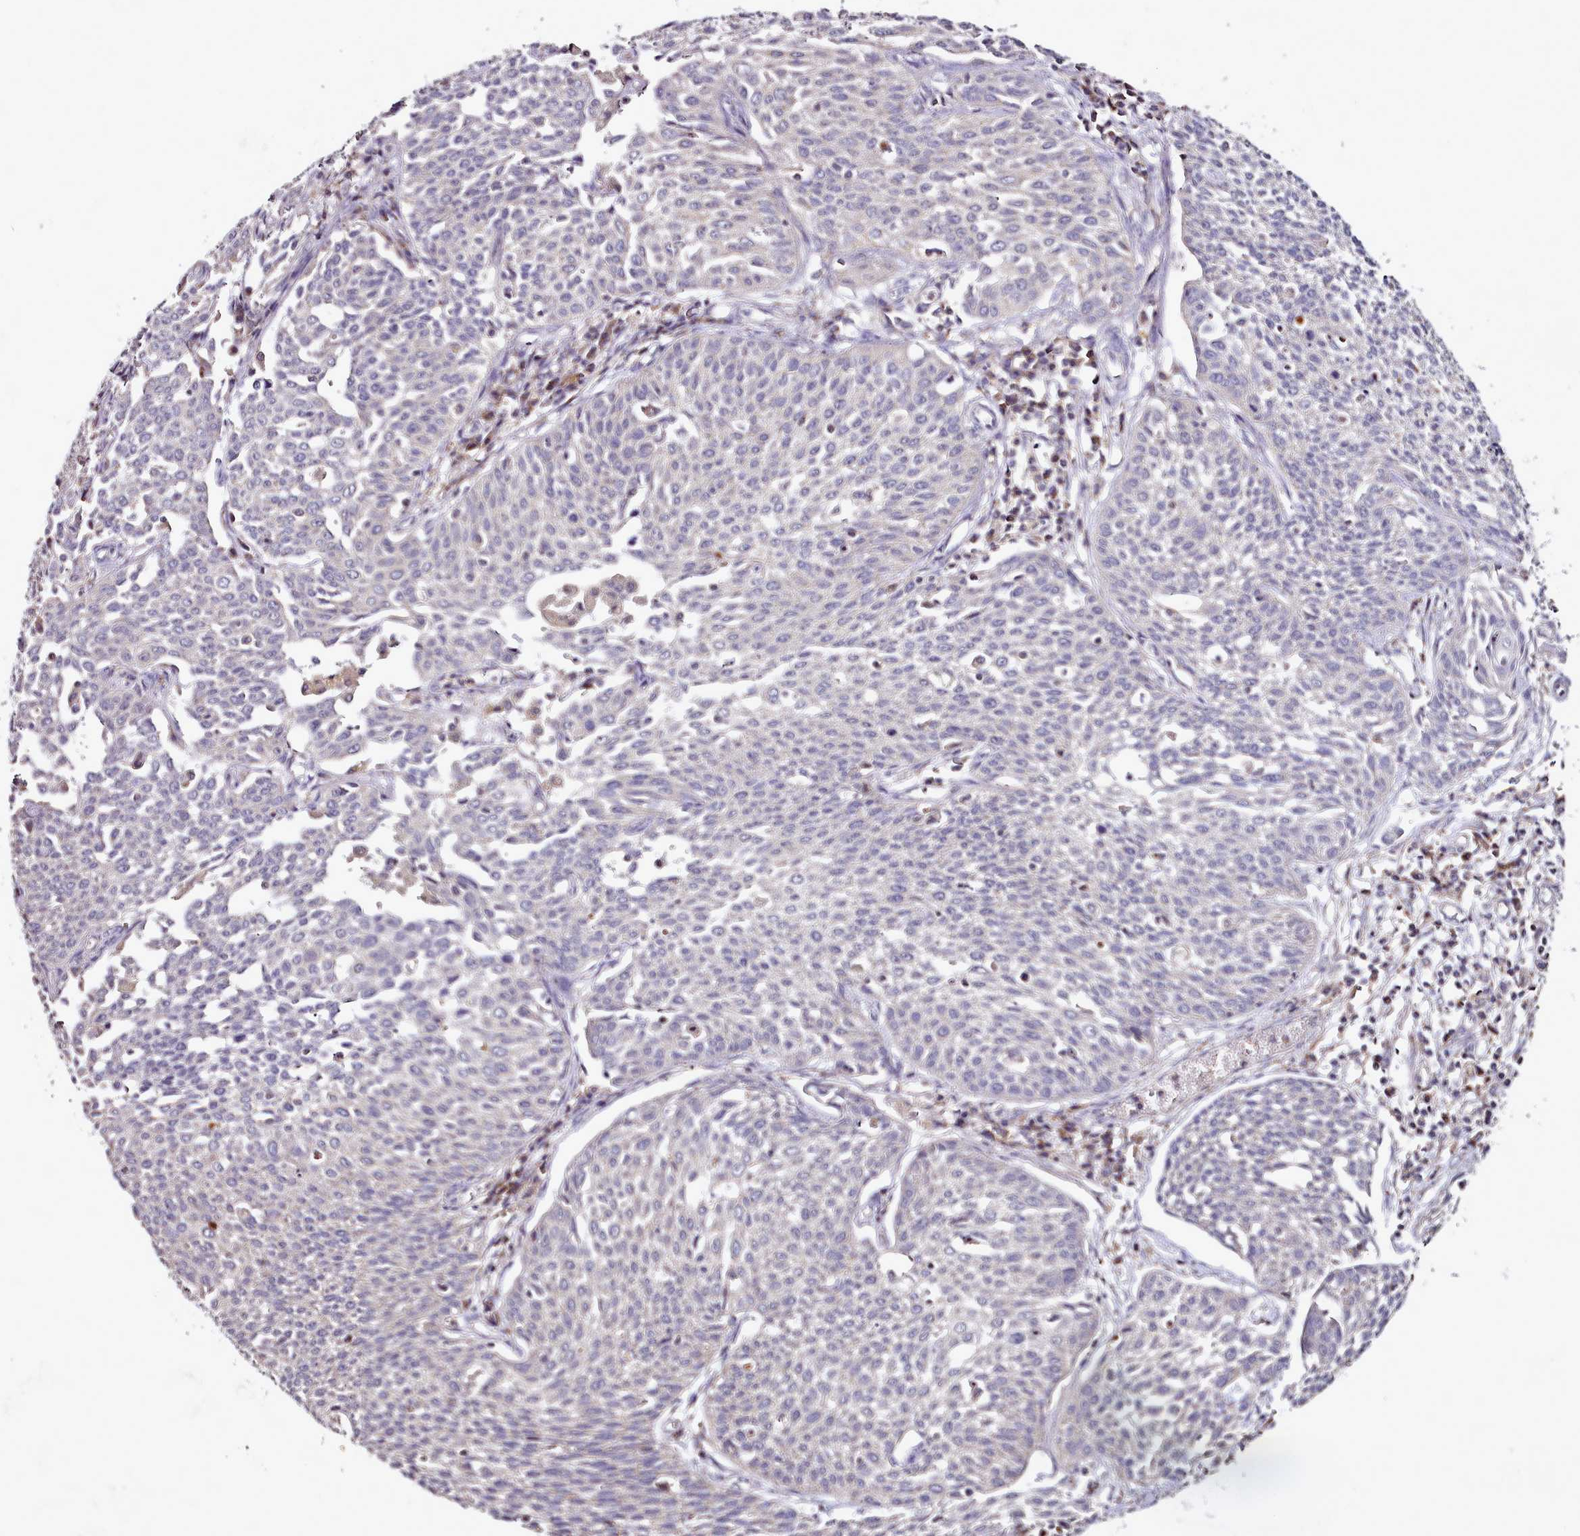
{"staining": {"intensity": "negative", "quantity": "none", "location": "none"}, "tissue": "cervical cancer", "cell_type": "Tumor cells", "image_type": "cancer", "snomed": [{"axis": "morphology", "description": "Squamous cell carcinoma, NOS"}, {"axis": "topography", "description": "Cervix"}], "caption": "High magnification brightfield microscopy of cervical squamous cell carcinoma stained with DAB (brown) and counterstained with hematoxylin (blue): tumor cells show no significant expression.", "gene": "ACSS1", "patient": {"sex": "female", "age": 34}}